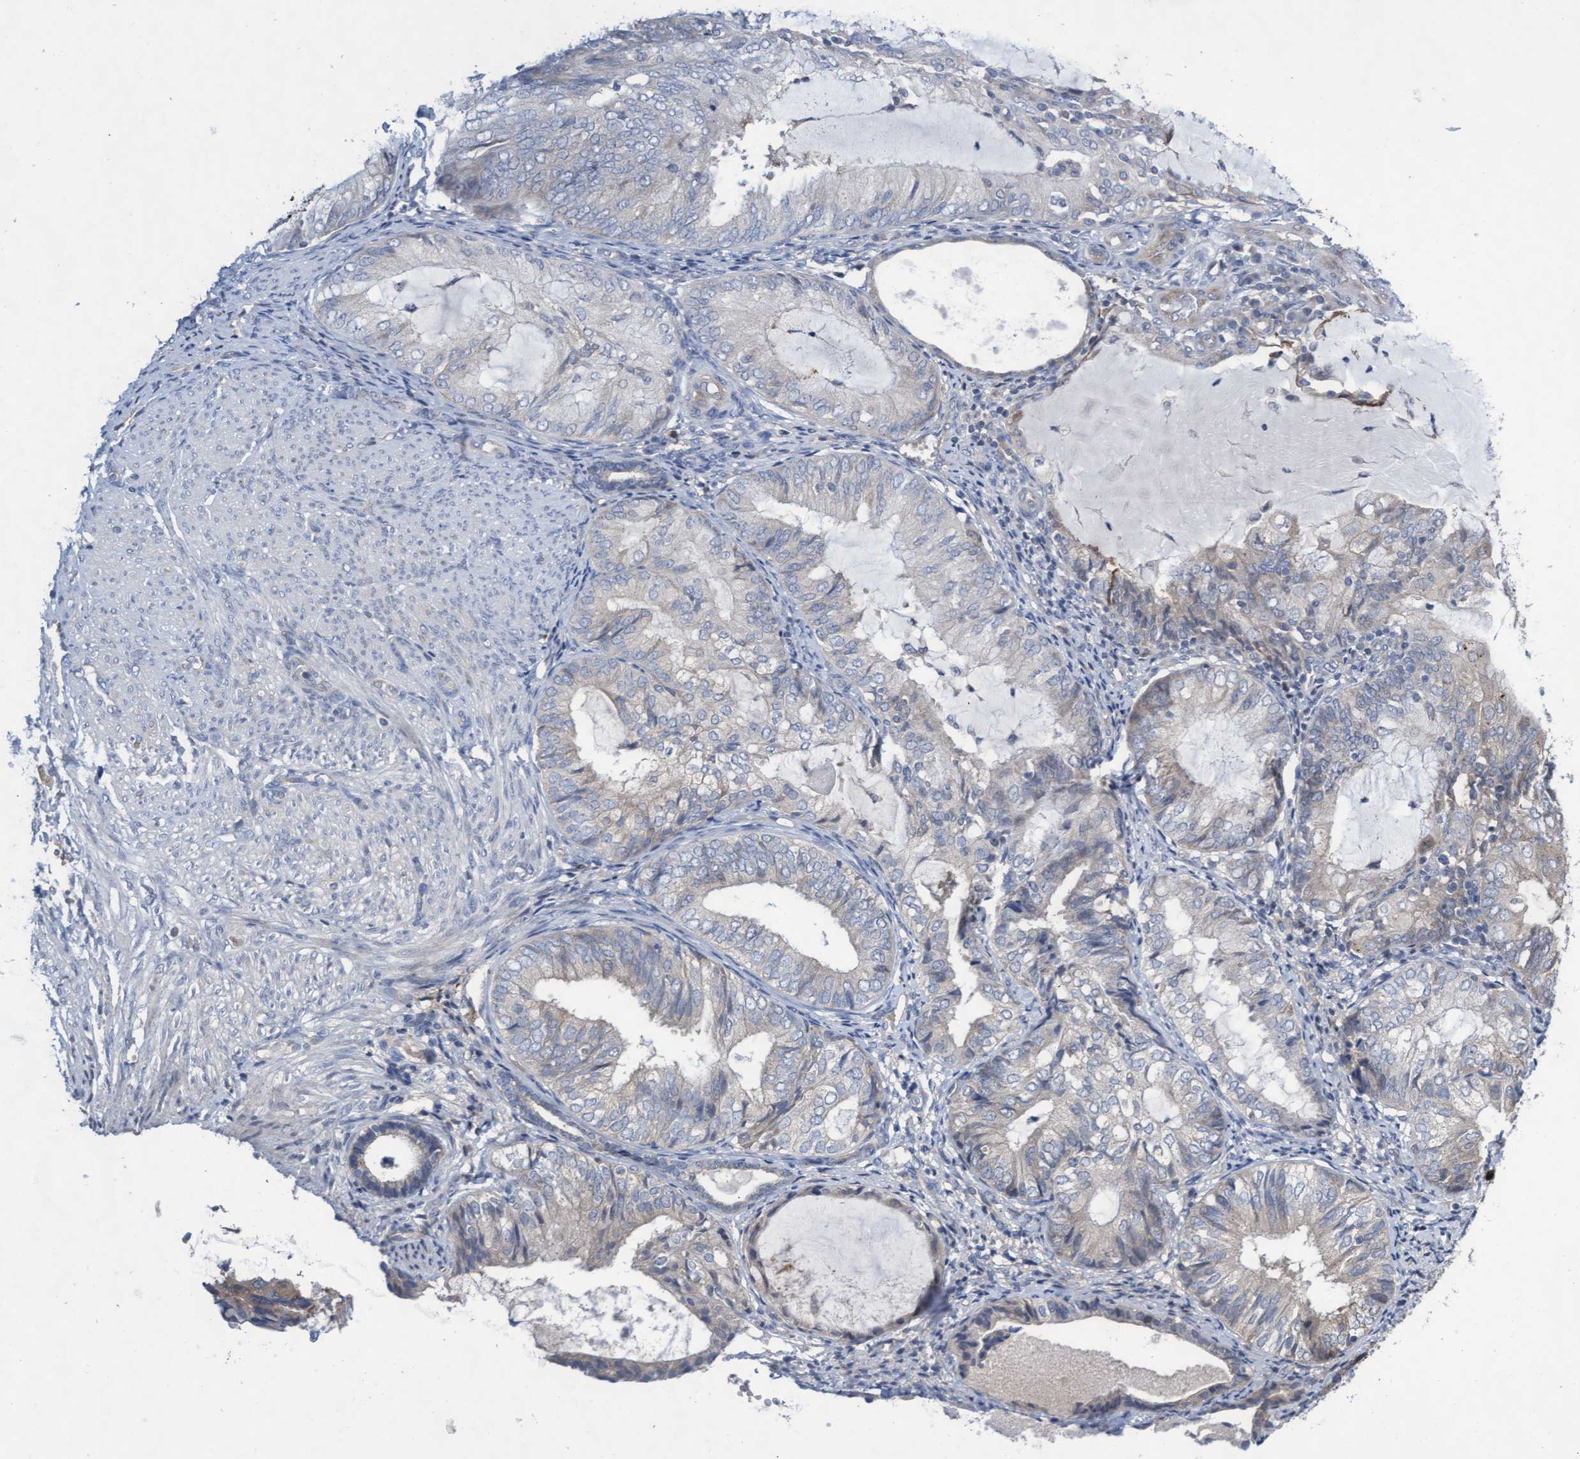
{"staining": {"intensity": "weak", "quantity": "<25%", "location": "cytoplasmic/membranous"}, "tissue": "endometrial cancer", "cell_type": "Tumor cells", "image_type": "cancer", "snomed": [{"axis": "morphology", "description": "Adenocarcinoma, NOS"}, {"axis": "topography", "description": "Endometrium"}], "caption": "The image shows no staining of tumor cells in endometrial cancer. The staining was performed using DAB (3,3'-diaminobenzidine) to visualize the protein expression in brown, while the nuclei were stained in blue with hematoxylin (Magnification: 20x).", "gene": "ABCF2", "patient": {"sex": "female", "age": 81}}